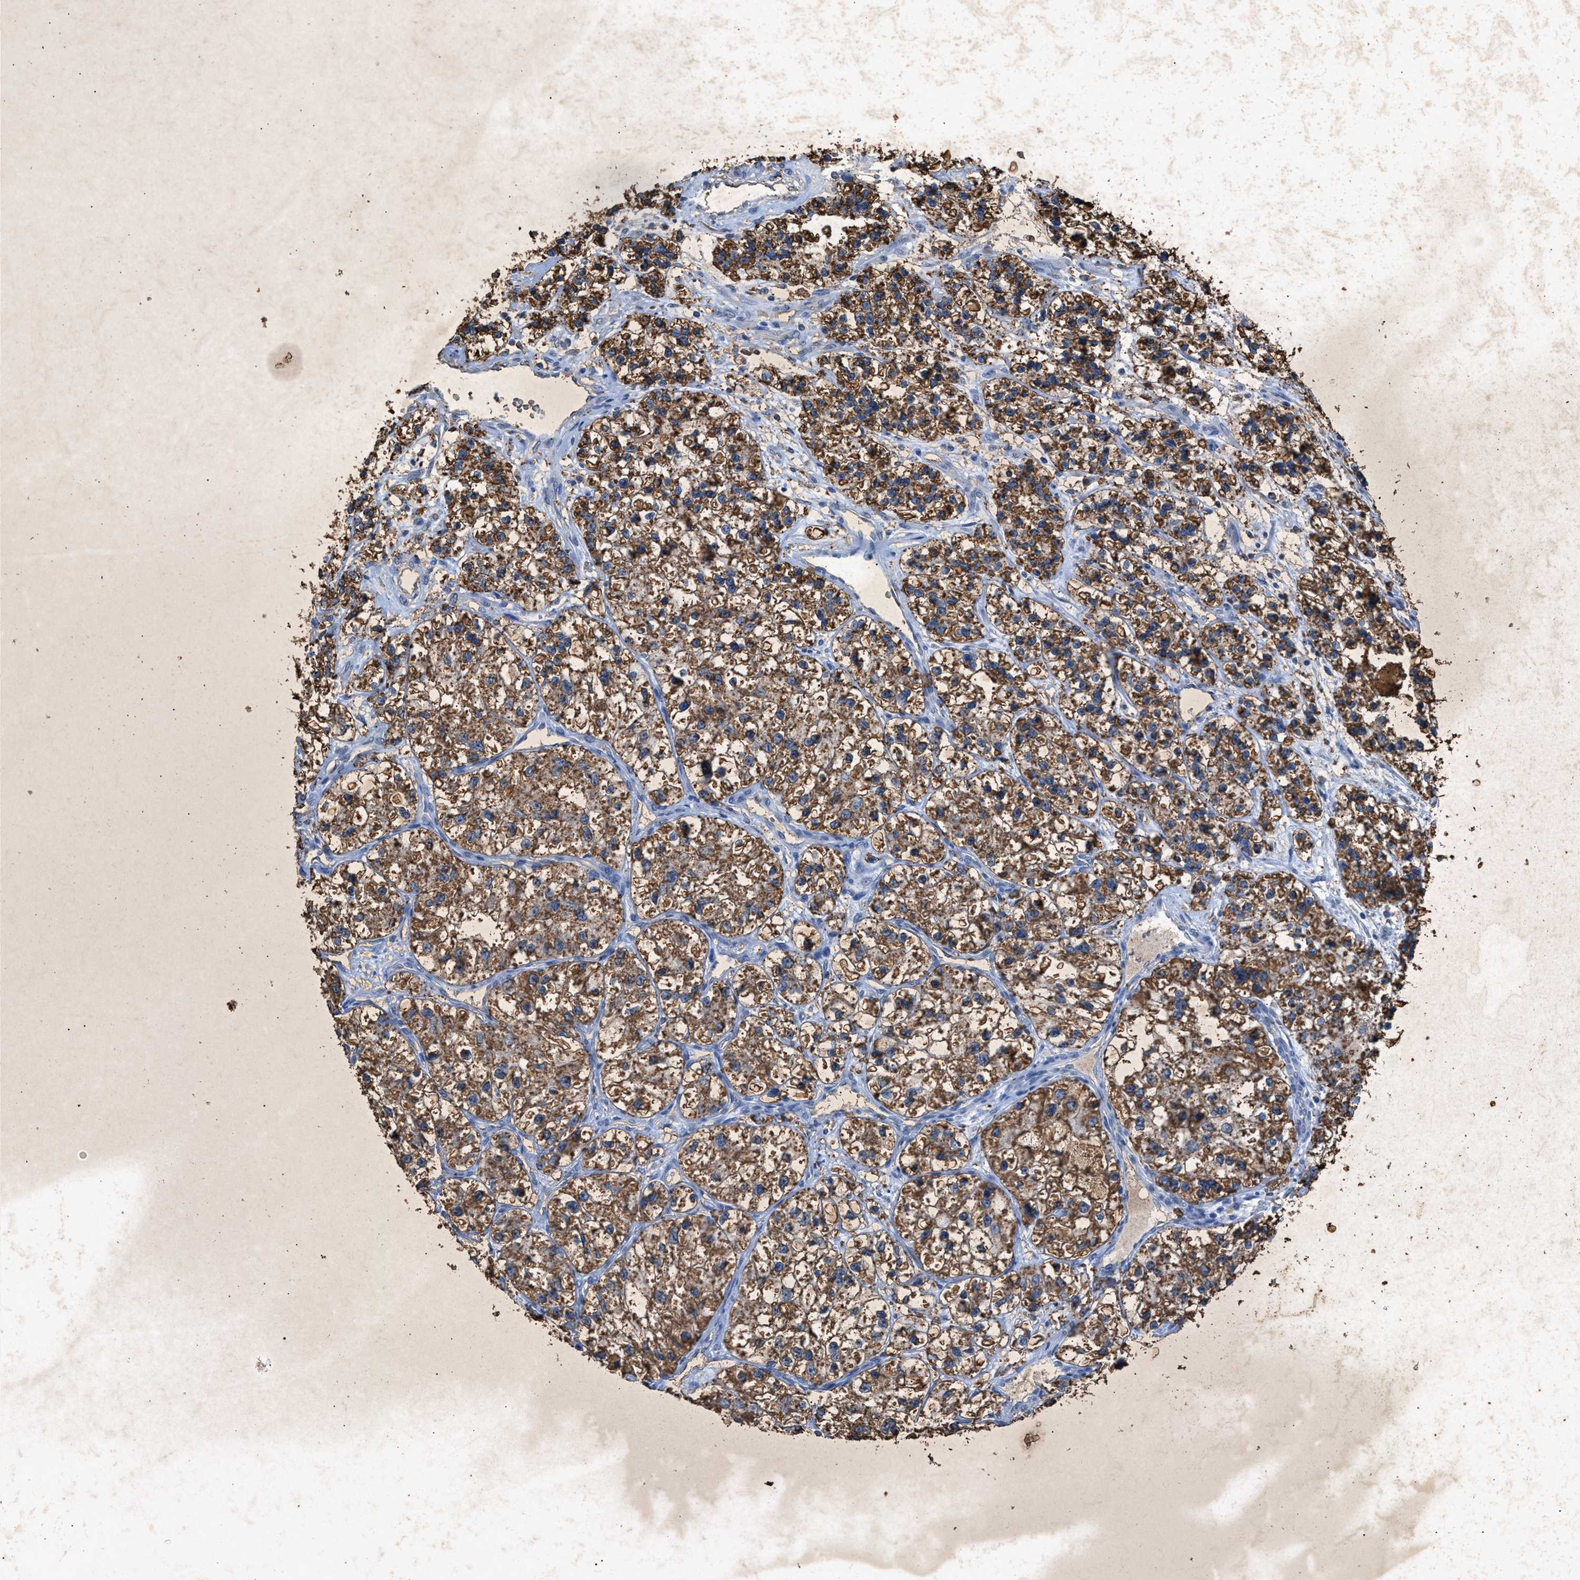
{"staining": {"intensity": "moderate", "quantity": ">75%", "location": "cytoplasmic/membranous"}, "tissue": "renal cancer", "cell_type": "Tumor cells", "image_type": "cancer", "snomed": [{"axis": "morphology", "description": "Adenocarcinoma, NOS"}, {"axis": "topography", "description": "Kidney"}], "caption": "Tumor cells reveal medium levels of moderate cytoplasmic/membranous expression in approximately >75% of cells in renal cancer.", "gene": "LTB4R2", "patient": {"sex": "female", "age": 57}}